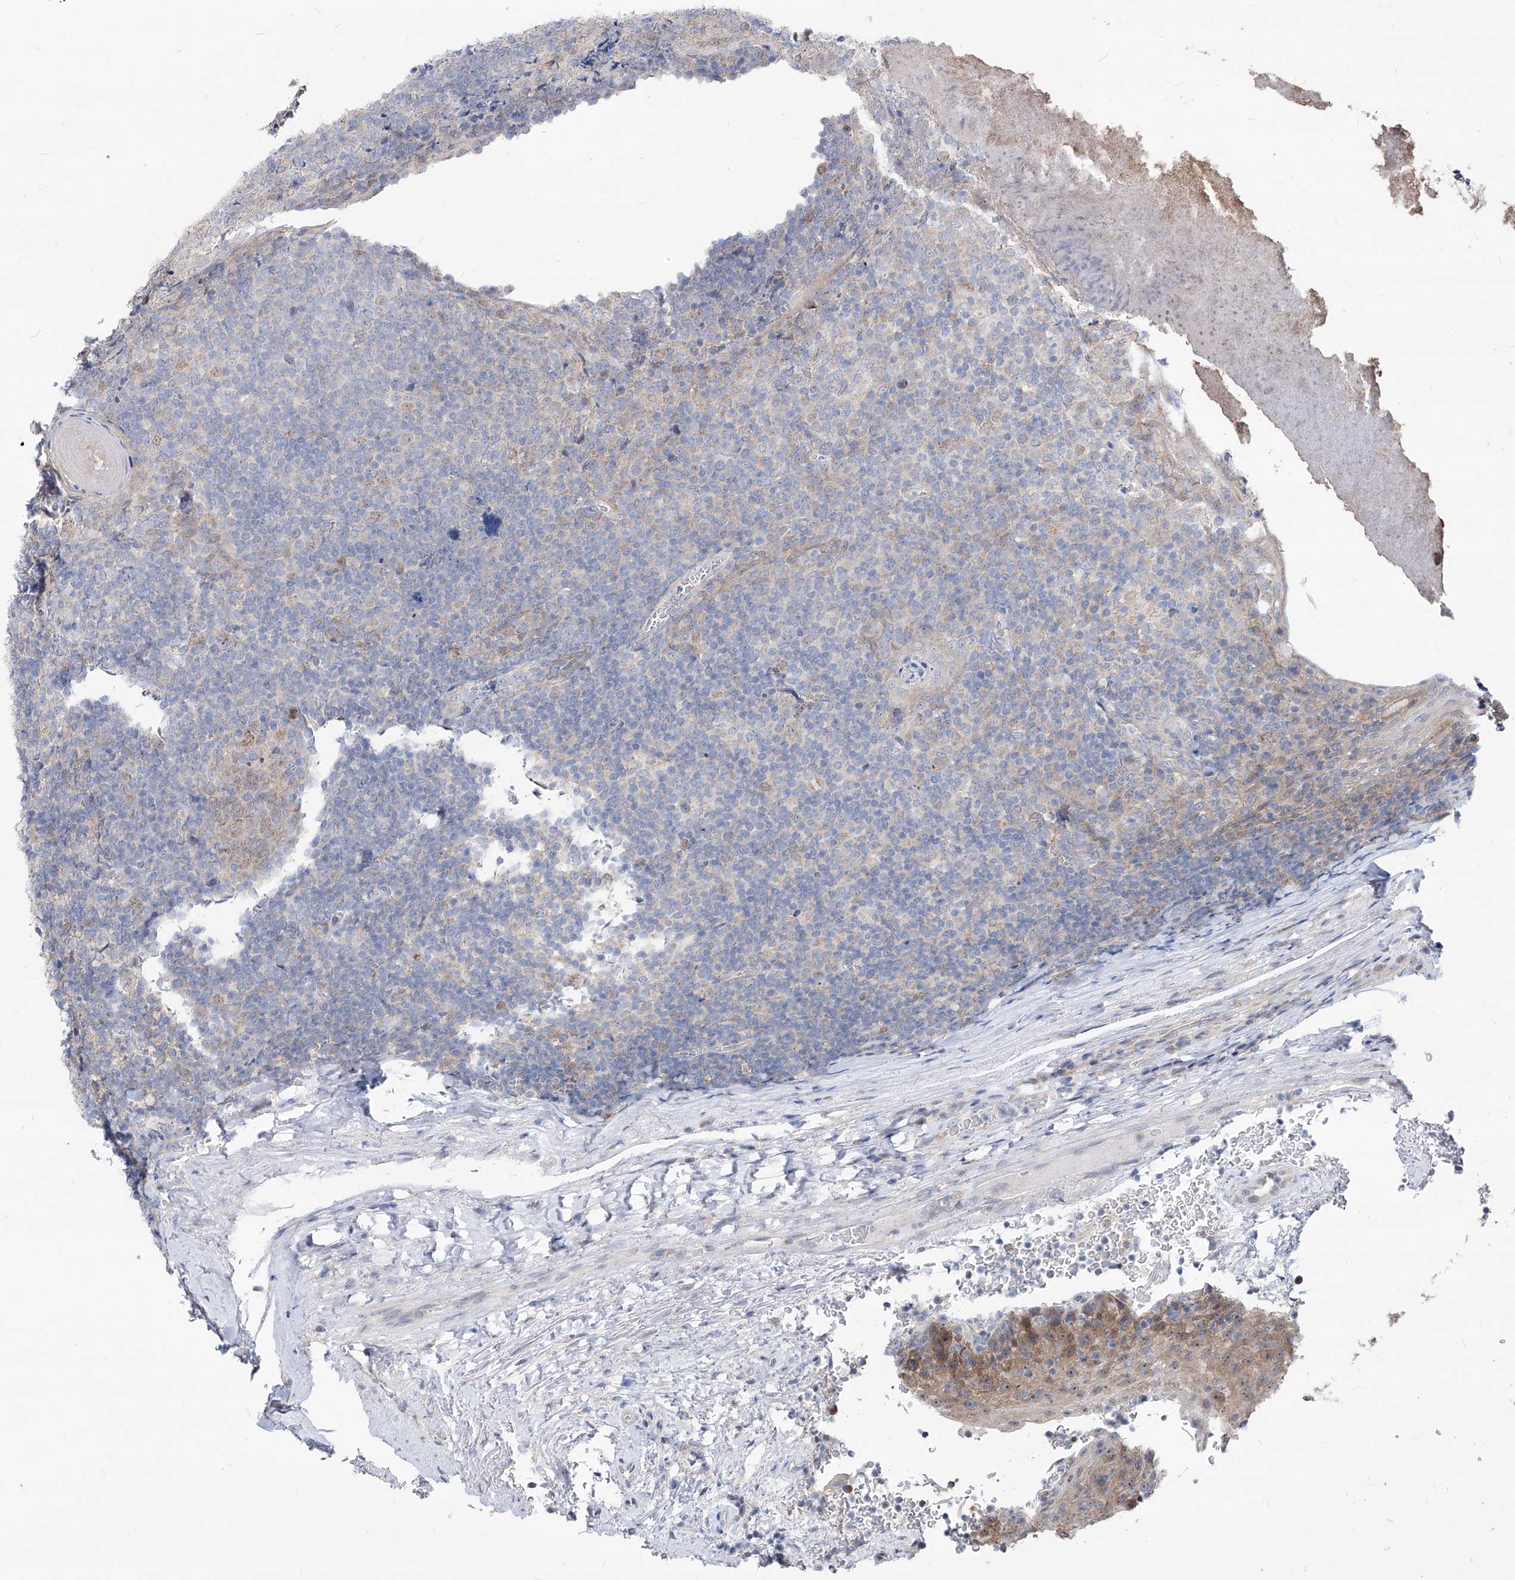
{"staining": {"intensity": "weak", "quantity": "<25%", "location": "cytoplasmic/membranous"}, "tissue": "tonsil", "cell_type": "Germinal center cells", "image_type": "normal", "snomed": [{"axis": "morphology", "description": "Normal tissue, NOS"}, {"axis": "topography", "description": "Tonsil"}], "caption": "Immunohistochemistry (IHC) photomicrograph of benign tonsil: tonsil stained with DAB (3,3'-diaminobenzidine) shows no significant protein positivity in germinal center cells.", "gene": "AGPS", "patient": {"sex": "male", "age": 37}}